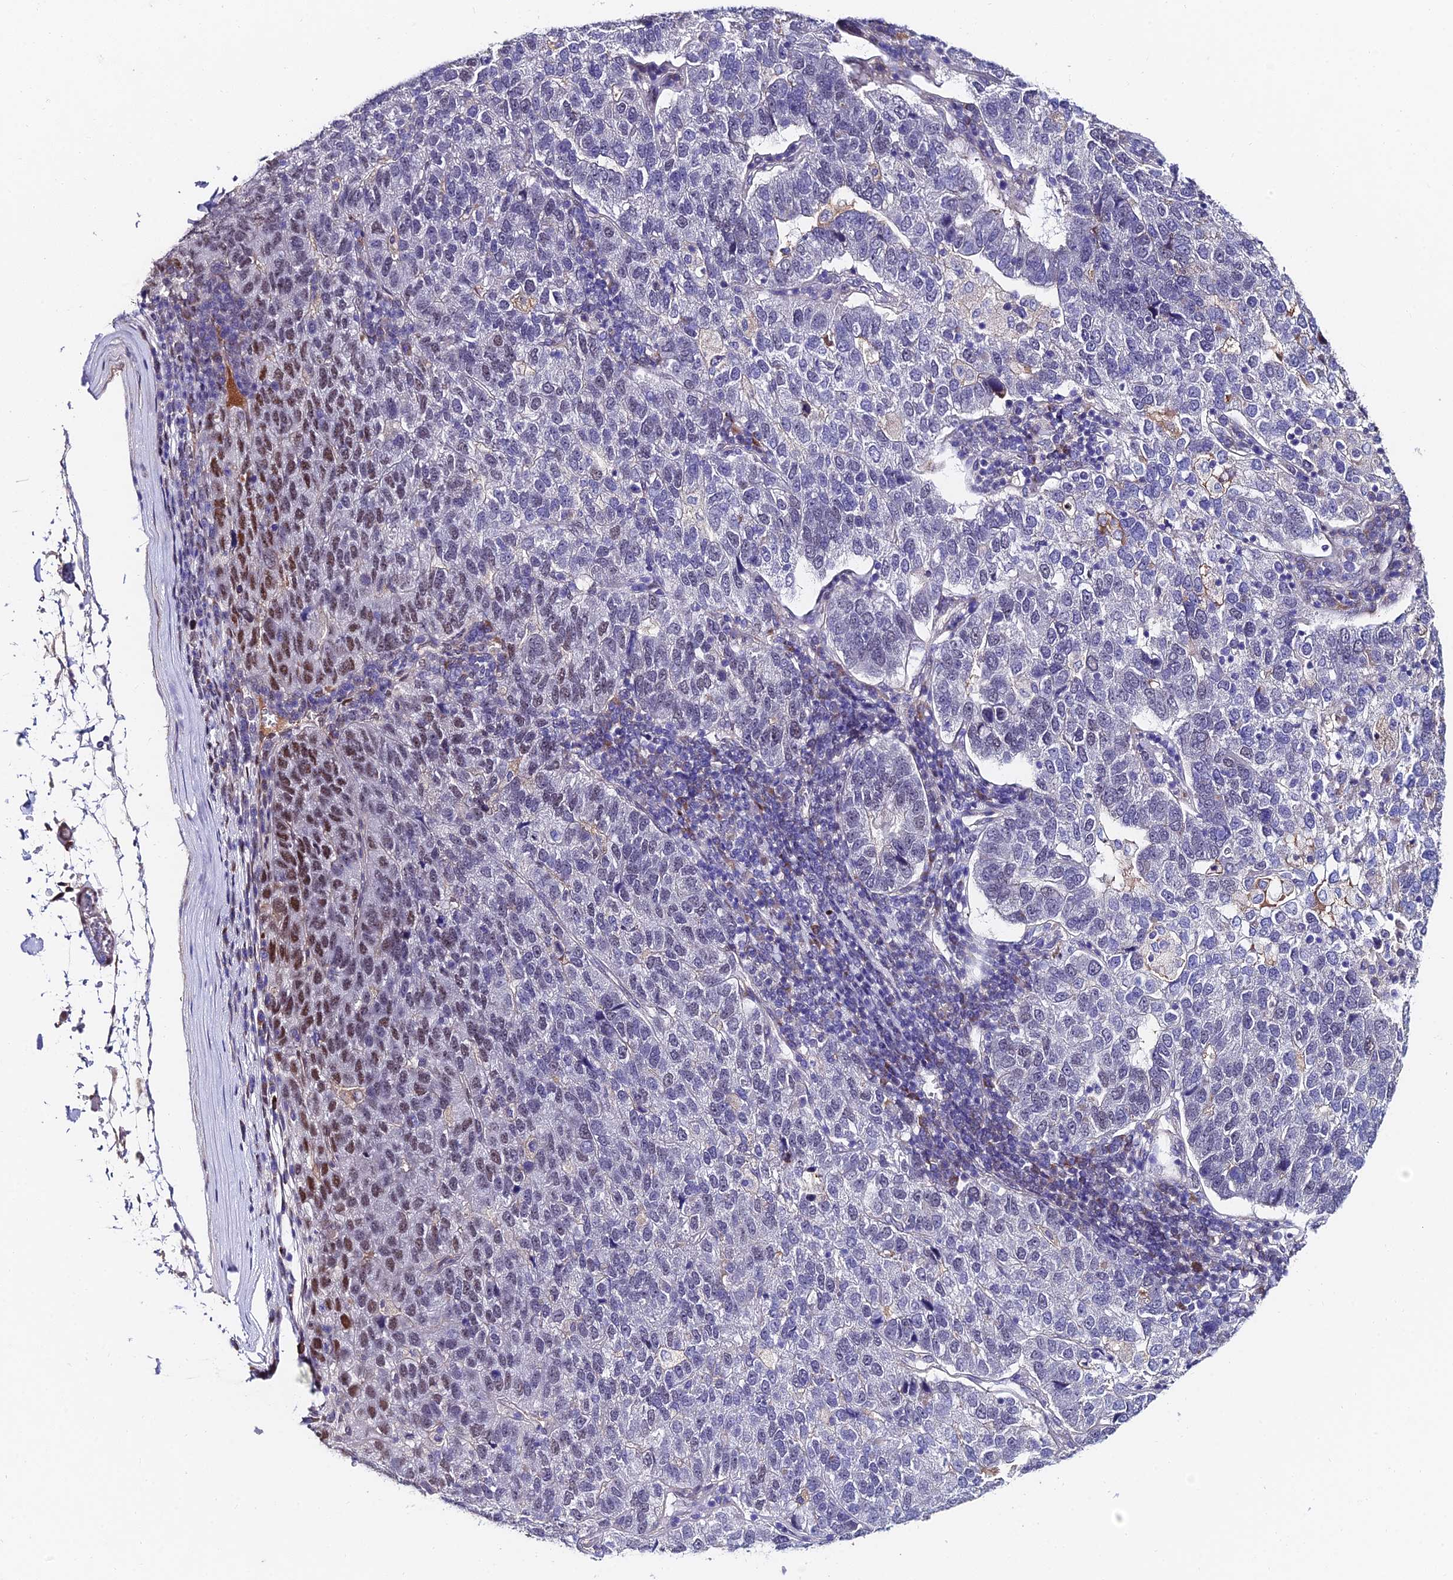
{"staining": {"intensity": "moderate", "quantity": "<25%", "location": "nuclear"}, "tissue": "pancreatic cancer", "cell_type": "Tumor cells", "image_type": "cancer", "snomed": [{"axis": "morphology", "description": "Adenocarcinoma, NOS"}, {"axis": "topography", "description": "Pancreas"}], "caption": "Human adenocarcinoma (pancreatic) stained for a protein (brown) demonstrates moderate nuclear positive positivity in approximately <25% of tumor cells.", "gene": "TRIM24", "patient": {"sex": "female", "age": 61}}